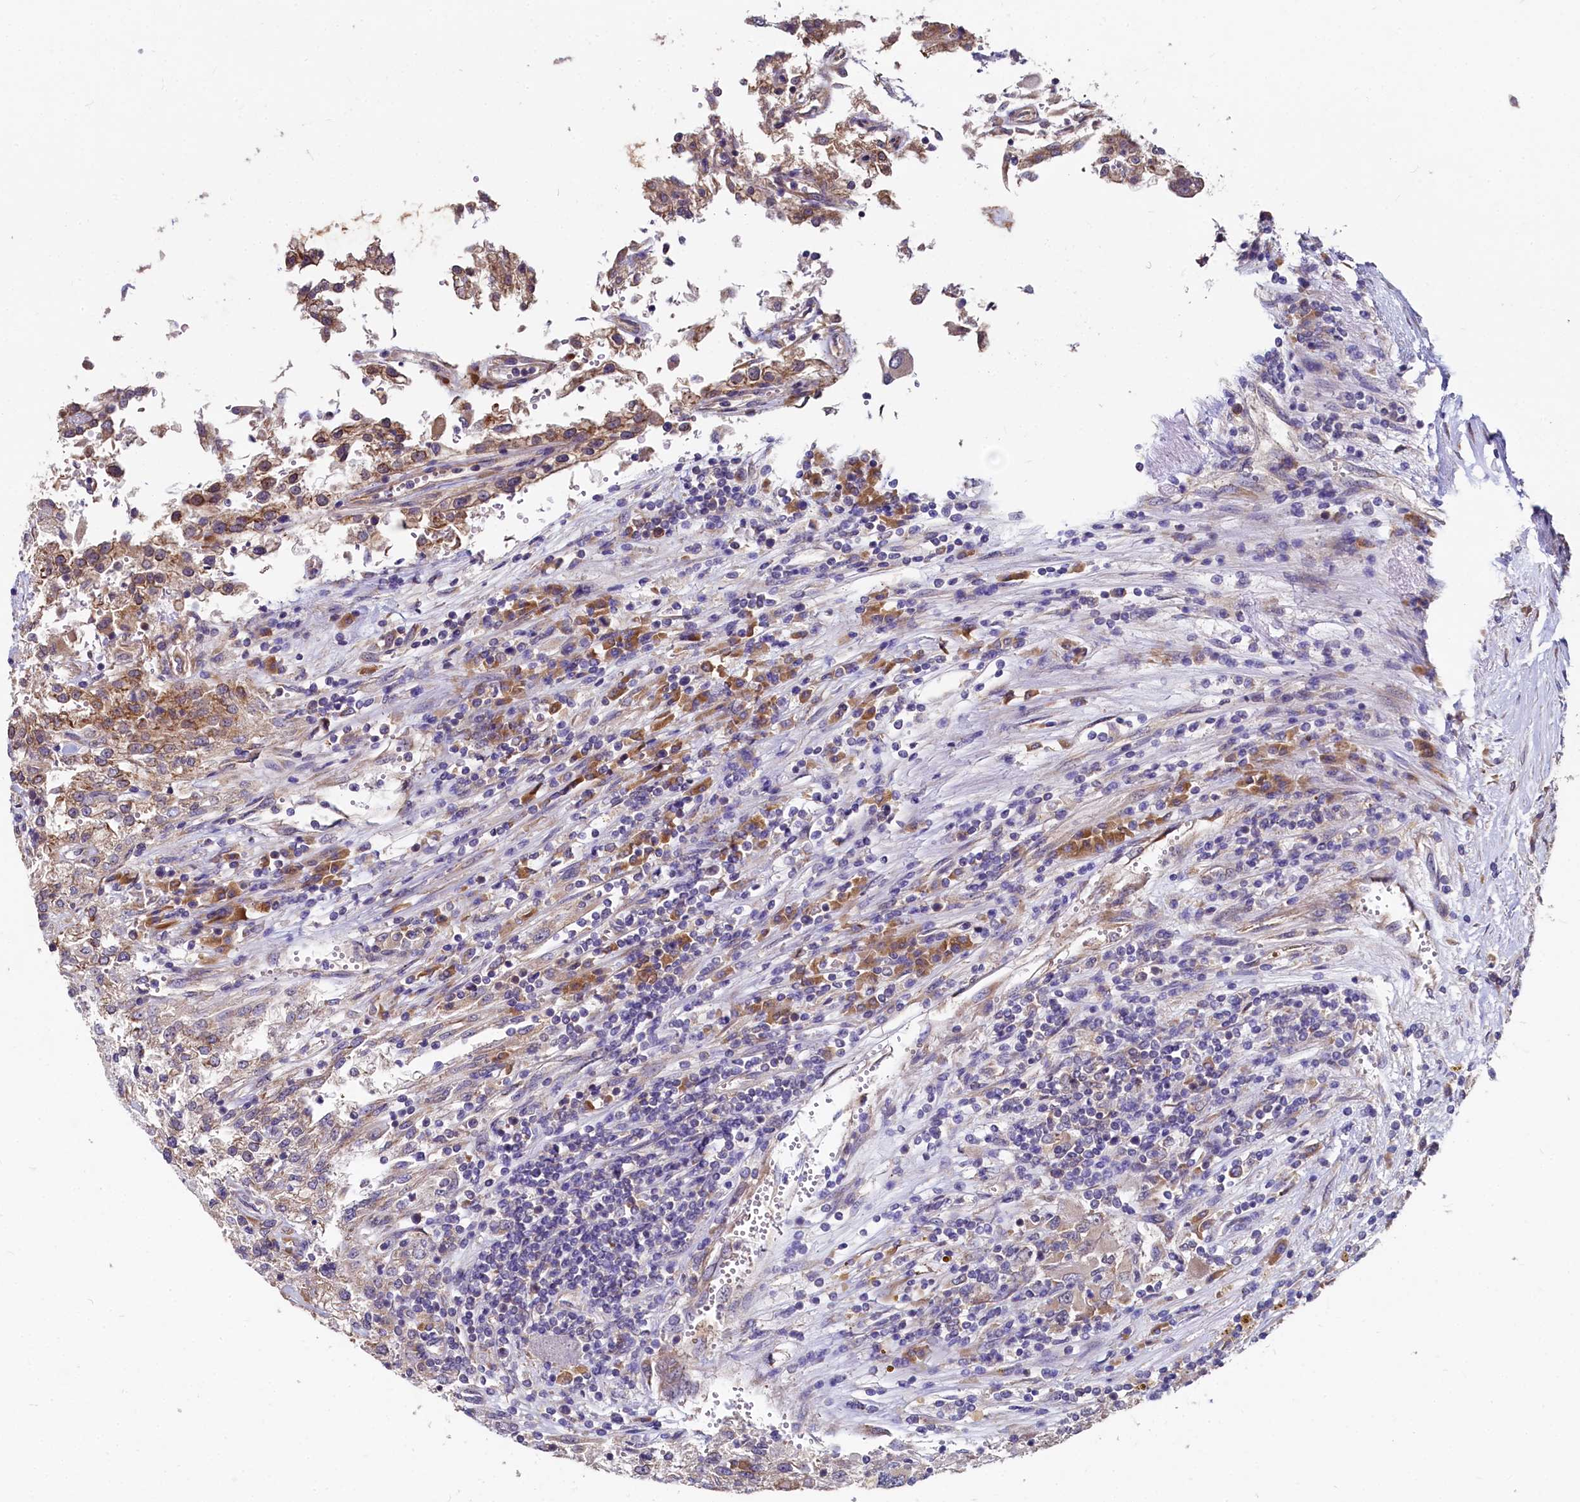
{"staining": {"intensity": "moderate", "quantity": ">75%", "location": "cytoplasmic/membranous"}, "tissue": "renal cancer", "cell_type": "Tumor cells", "image_type": "cancer", "snomed": [{"axis": "morphology", "description": "Adenocarcinoma, NOS"}, {"axis": "topography", "description": "Kidney"}], "caption": "Brown immunohistochemical staining in renal adenocarcinoma reveals moderate cytoplasmic/membranous staining in approximately >75% of tumor cells.", "gene": "EIF2B2", "patient": {"sex": "female", "age": 52}}